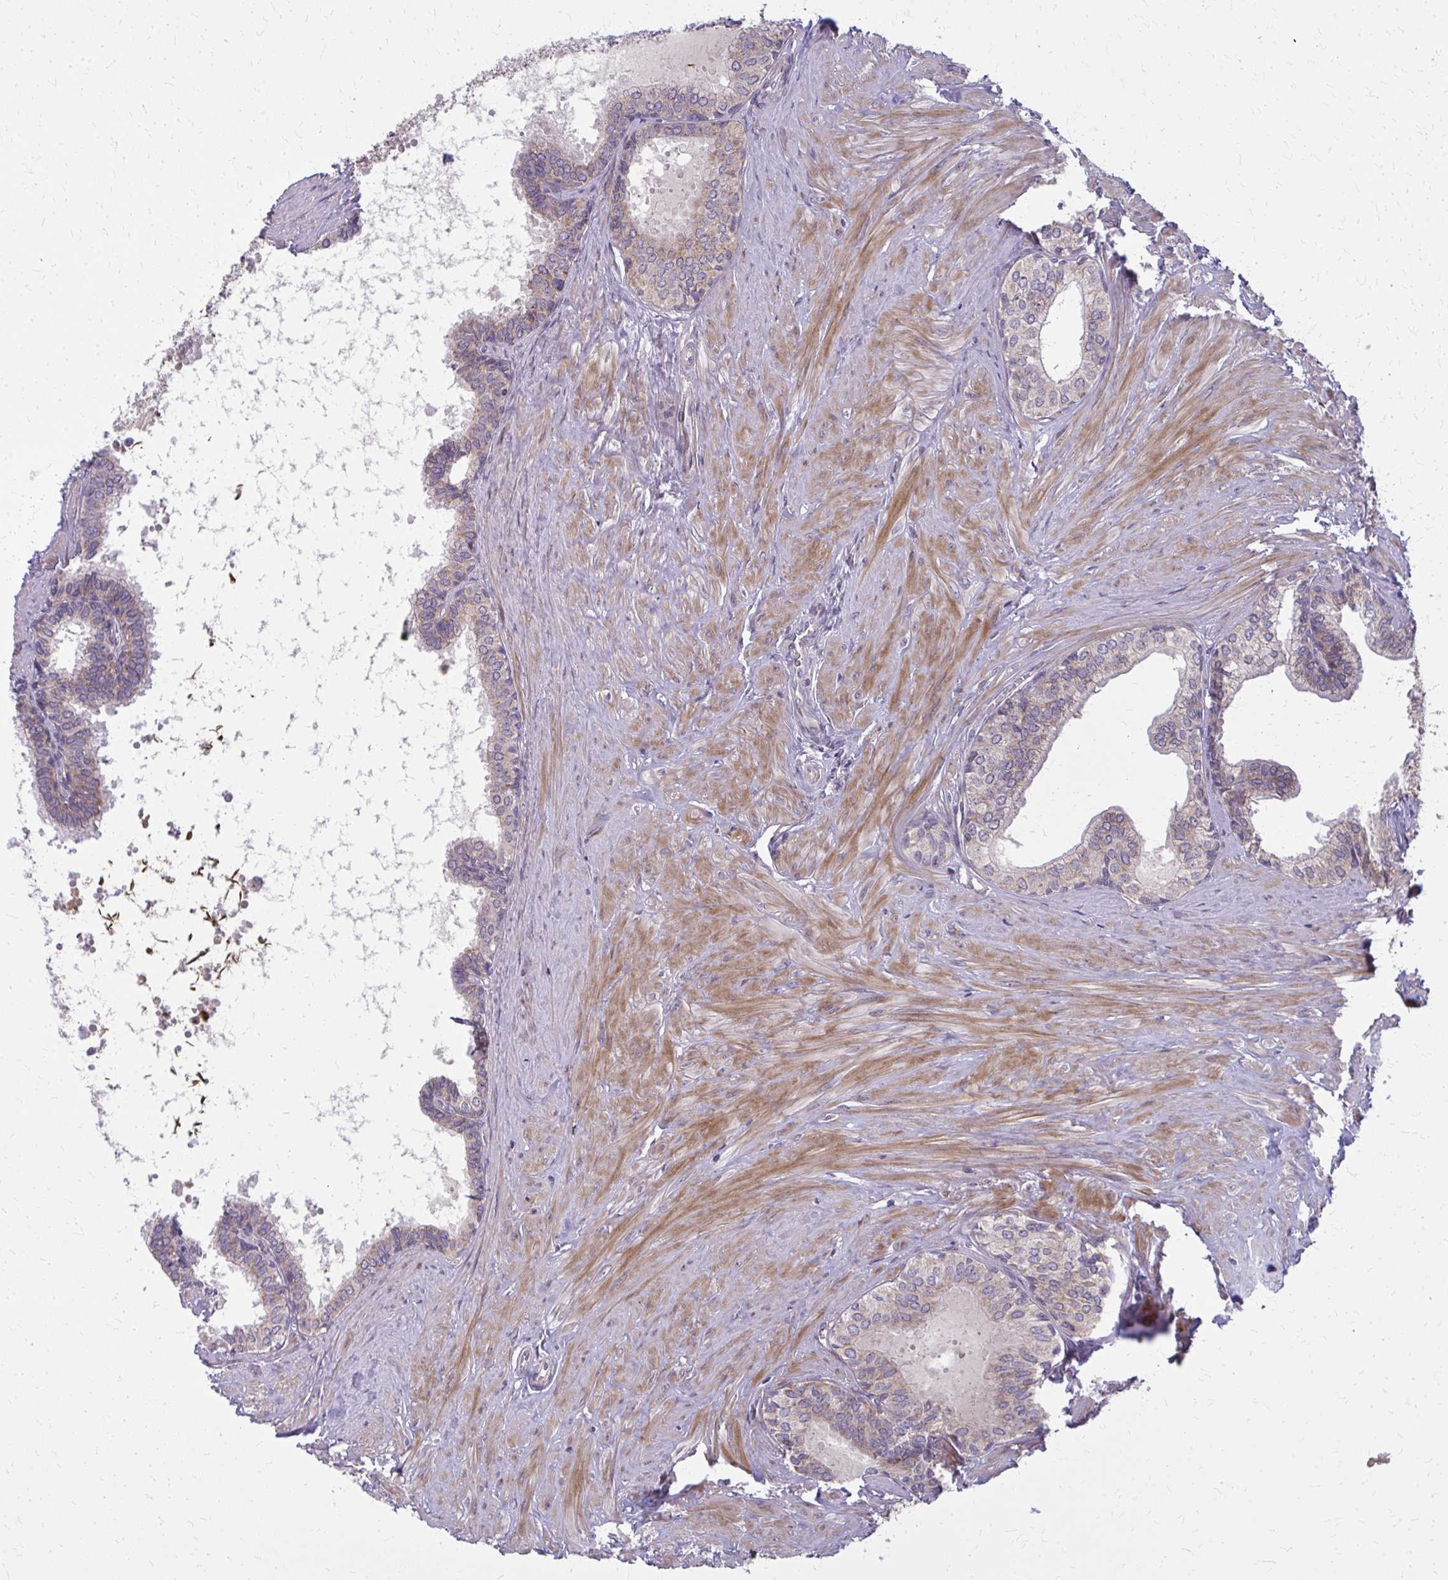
{"staining": {"intensity": "moderate", "quantity": "25%-75%", "location": "cytoplasmic/membranous"}, "tissue": "prostate", "cell_type": "Glandular cells", "image_type": "normal", "snomed": [{"axis": "morphology", "description": "Normal tissue, NOS"}, {"axis": "topography", "description": "Prostate"}, {"axis": "topography", "description": "Peripheral nerve tissue"}], "caption": "Immunohistochemical staining of unremarkable prostate displays 25%-75% levels of moderate cytoplasmic/membranous protein positivity in approximately 25%-75% of glandular cells. (Stains: DAB in brown, nuclei in blue, Microscopy: brightfield microscopy at high magnification).", "gene": "MCCC1", "patient": {"sex": "male", "age": 55}}